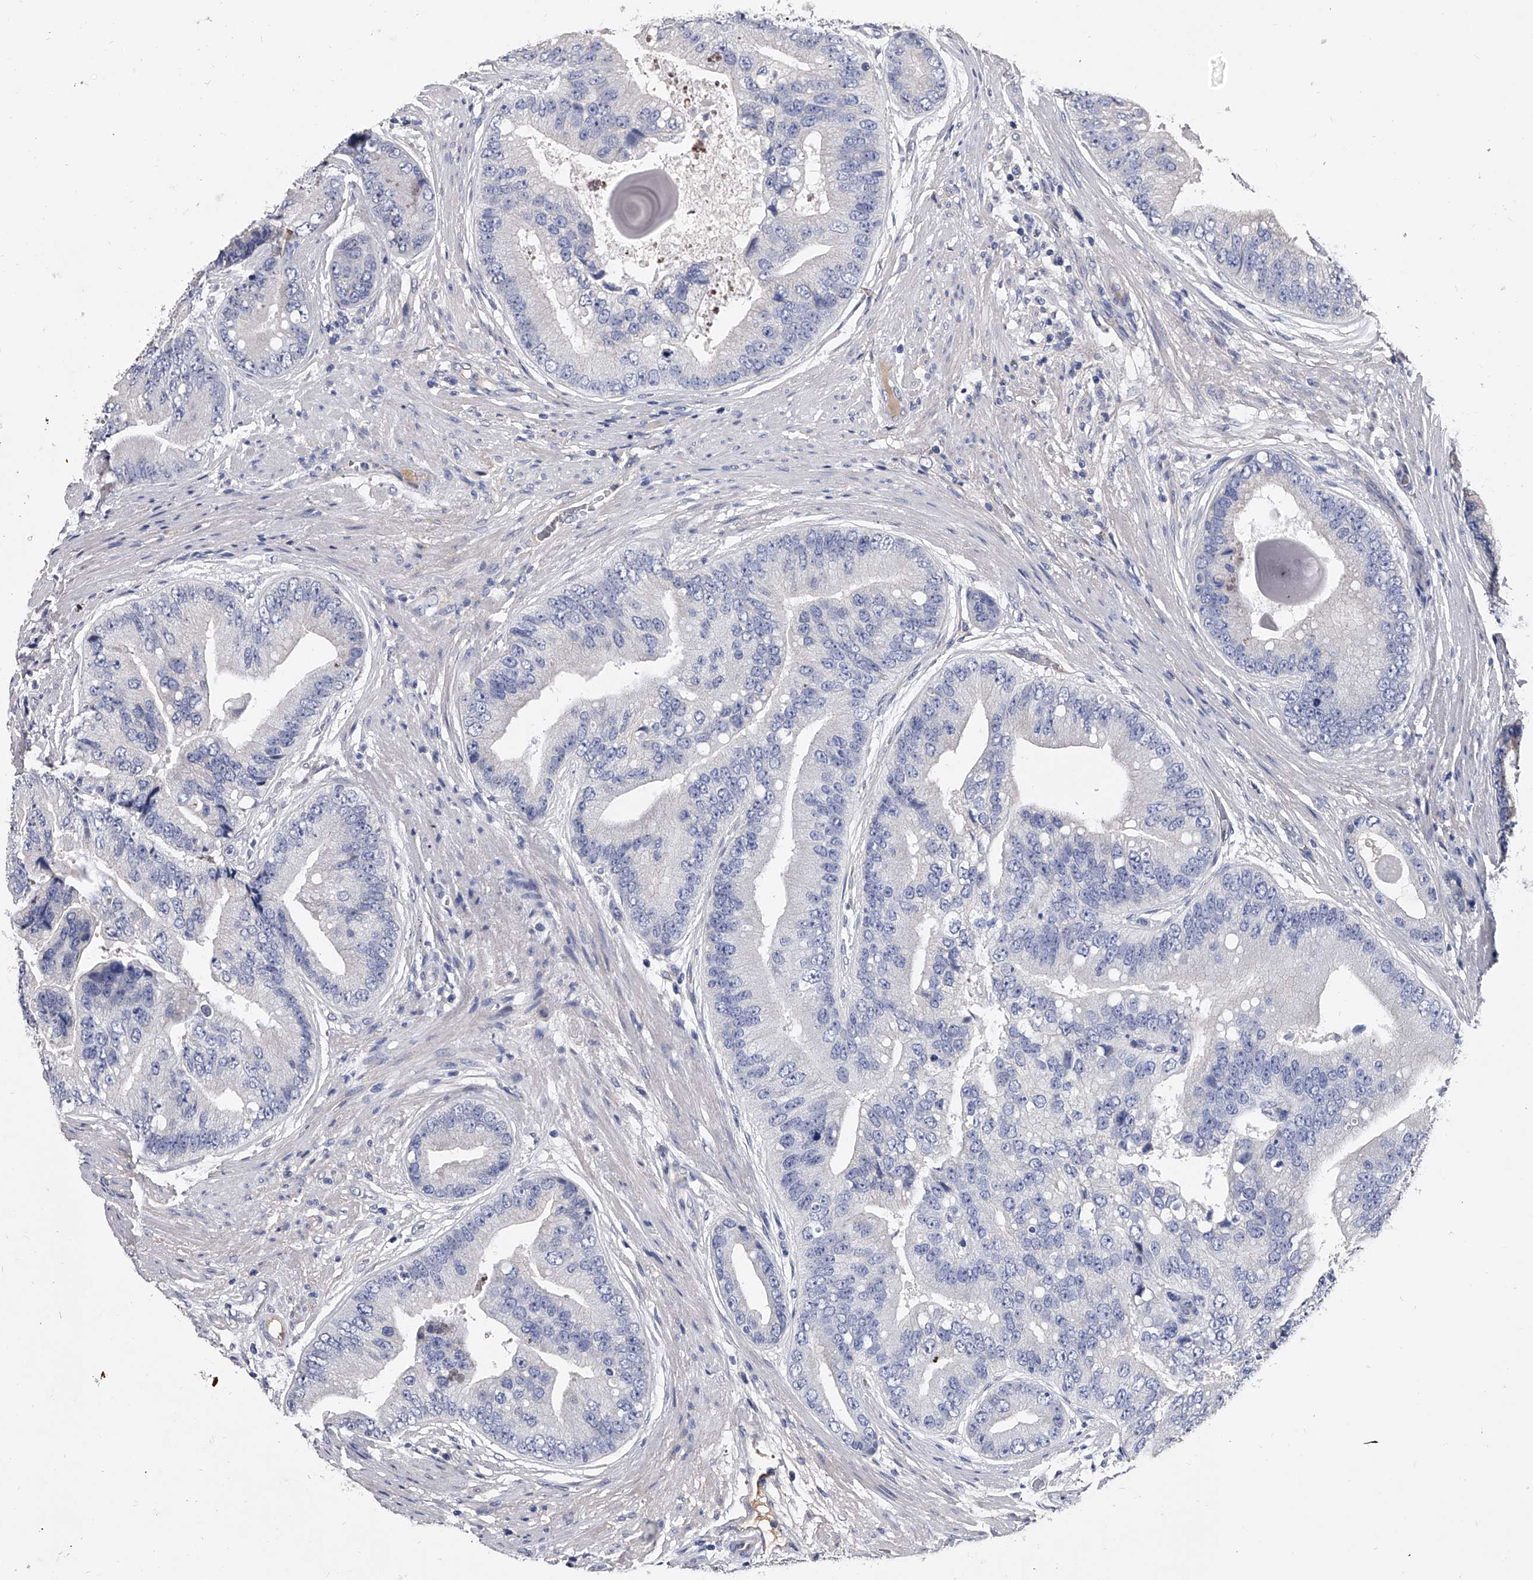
{"staining": {"intensity": "negative", "quantity": "none", "location": "none"}, "tissue": "prostate cancer", "cell_type": "Tumor cells", "image_type": "cancer", "snomed": [{"axis": "morphology", "description": "Adenocarcinoma, High grade"}, {"axis": "topography", "description": "Prostate"}], "caption": "DAB immunohistochemical staining of human prostate cancer (high-grade adenocarcinoma) shows no significant positivity in tumor cells.", "gene": "EFCAB7", "patient": {"sex": "male", "age": 70}}